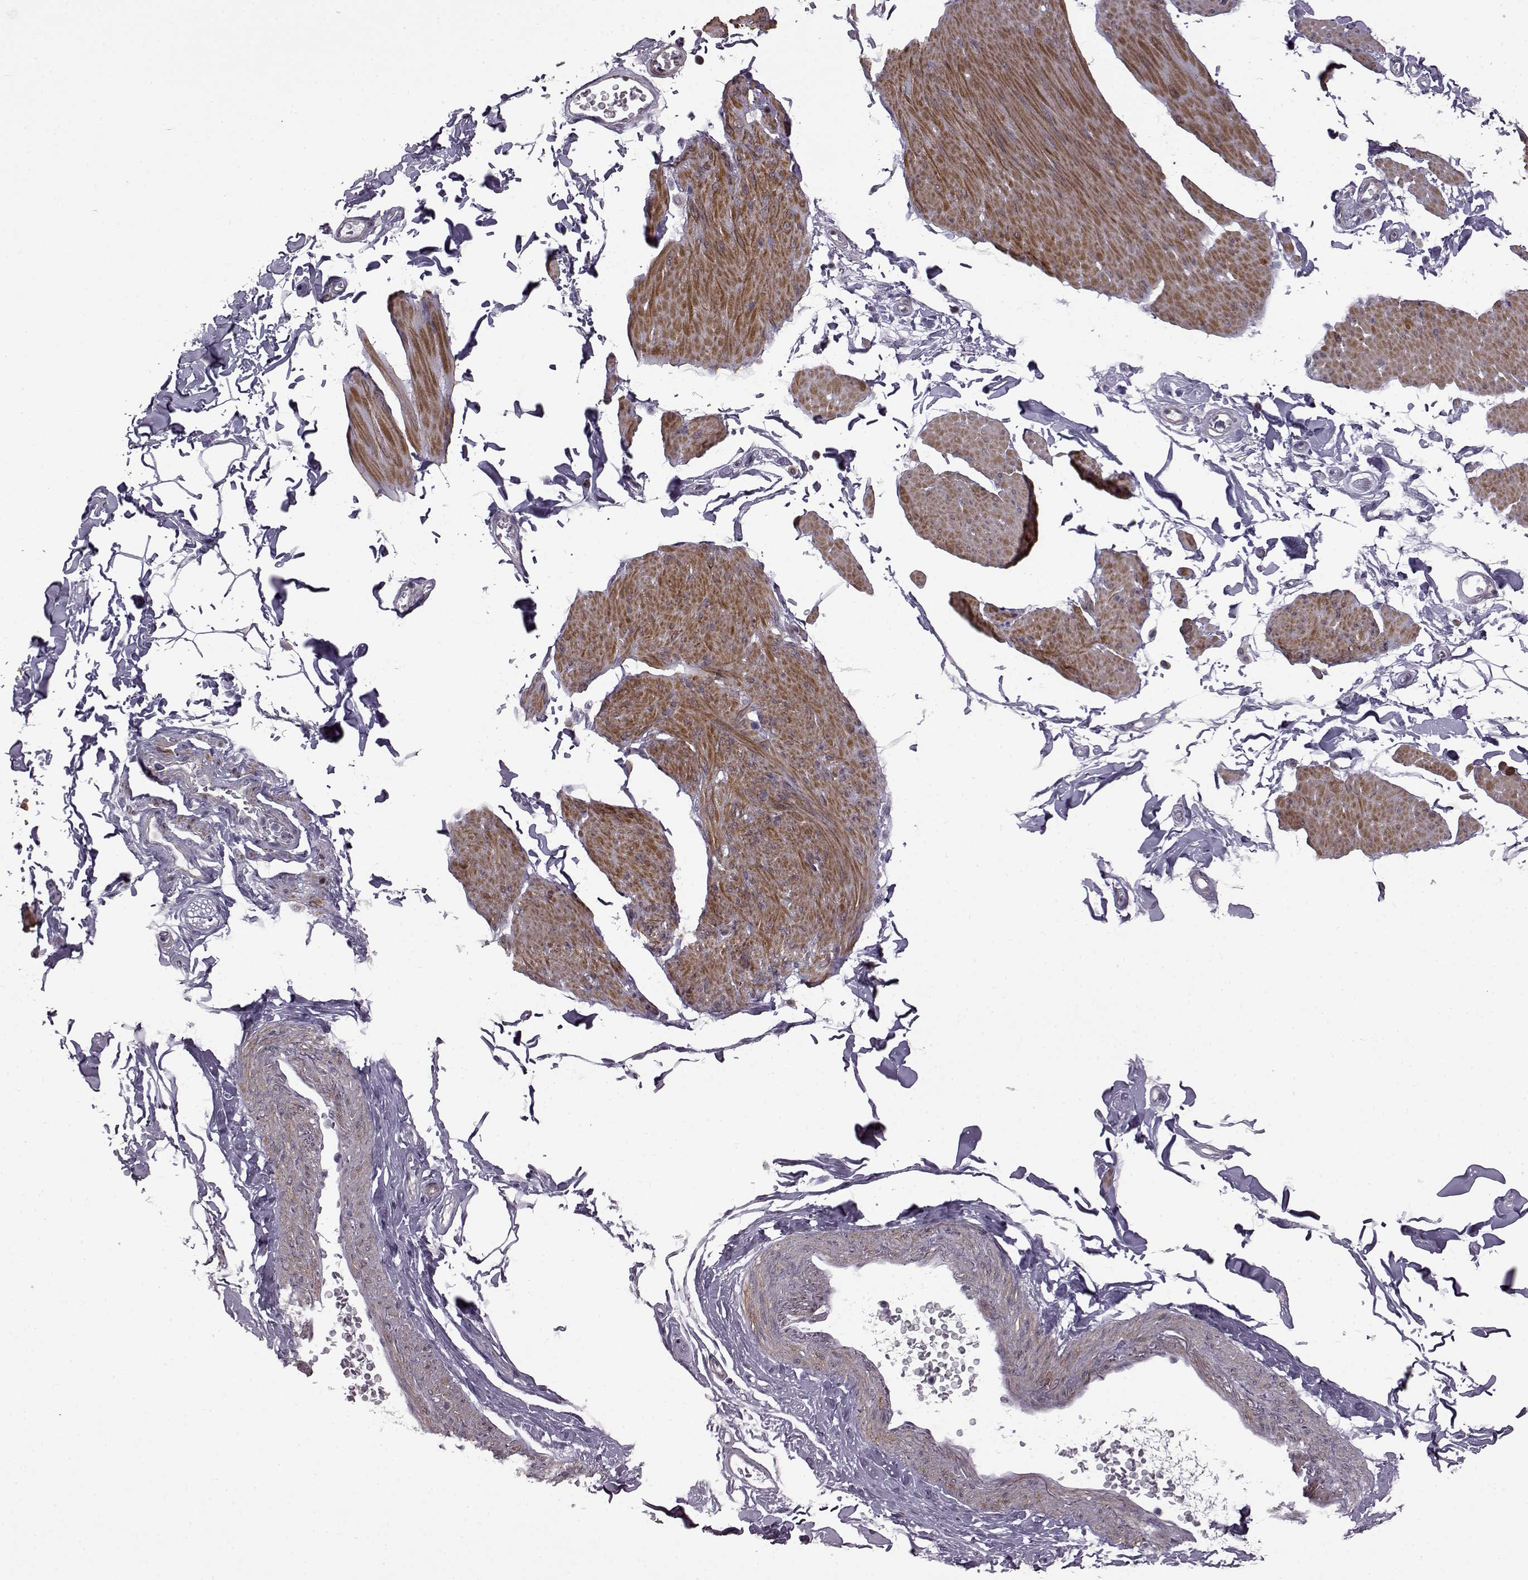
{"staining": {"intensity": "strong", "quantity": "25%-75%", "location": "cytoplasmic/membranous"}, "tissue": "smooth muscle", "cell_type": "Smooth muscle cells", "image_type": "normal", "snomed": [{"axis": "morphology", "description": "Normal tissue, NOS"}, {"axis": "topography", "description": "Adipose tissue"}, {"axis": "topography", "description": "Smooth muscle"}, {"axis": "topography", "description": "Peripheral nerve tissue"}], "caption": "Strong cytoplasmic/membranous protein staining is seen in approximately 25%-75% of smooth muscle cells in smooth muscle. (DAB (3,3'-diaminobenzidine) IHC, brown staining for protein, blue staining for nuclei).", "gene": "SYNPO2", "patient": {"sex": "male", "age": 83}}